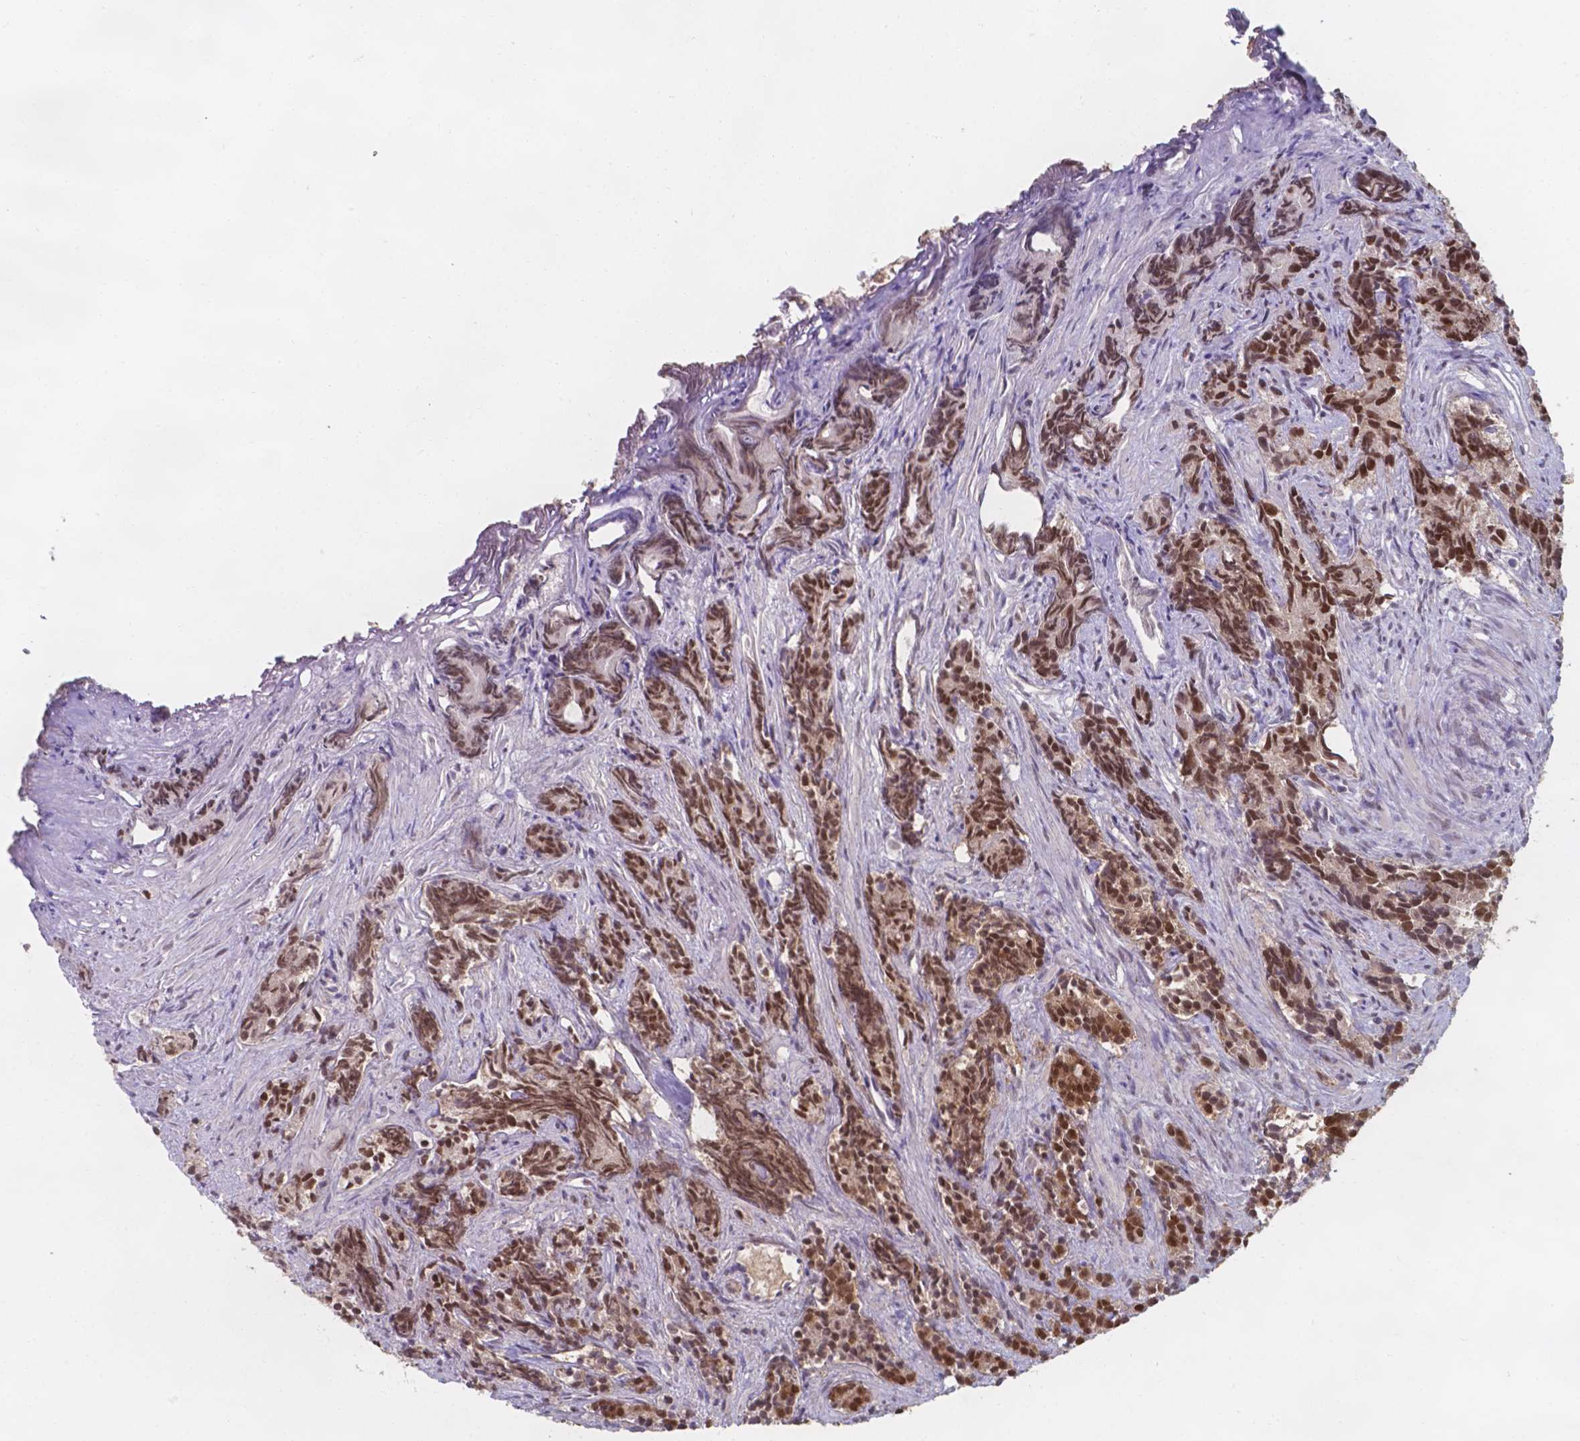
{"staining": {"intensity": "moderate", "quantity": ">75%", "location": "nuclear"}, "tissue": "prostate cancer", "cell_type": "Tumor cells", "image_type": "cancer", "snomed": [{"axis": "morphology", "description": "Adenocarcinoma, High grade"}, {"axis": "topography", "description": "Prostate"}], "caption": "A micrograph of human prostate cancer stained for a protein reveals moderate nuclear brown staining in tumor cells. (DAB IHC with brightfield microscopy, high magnification).", "gene": "UBE2E2", "patient": {"sex": "male", "age": 84}}